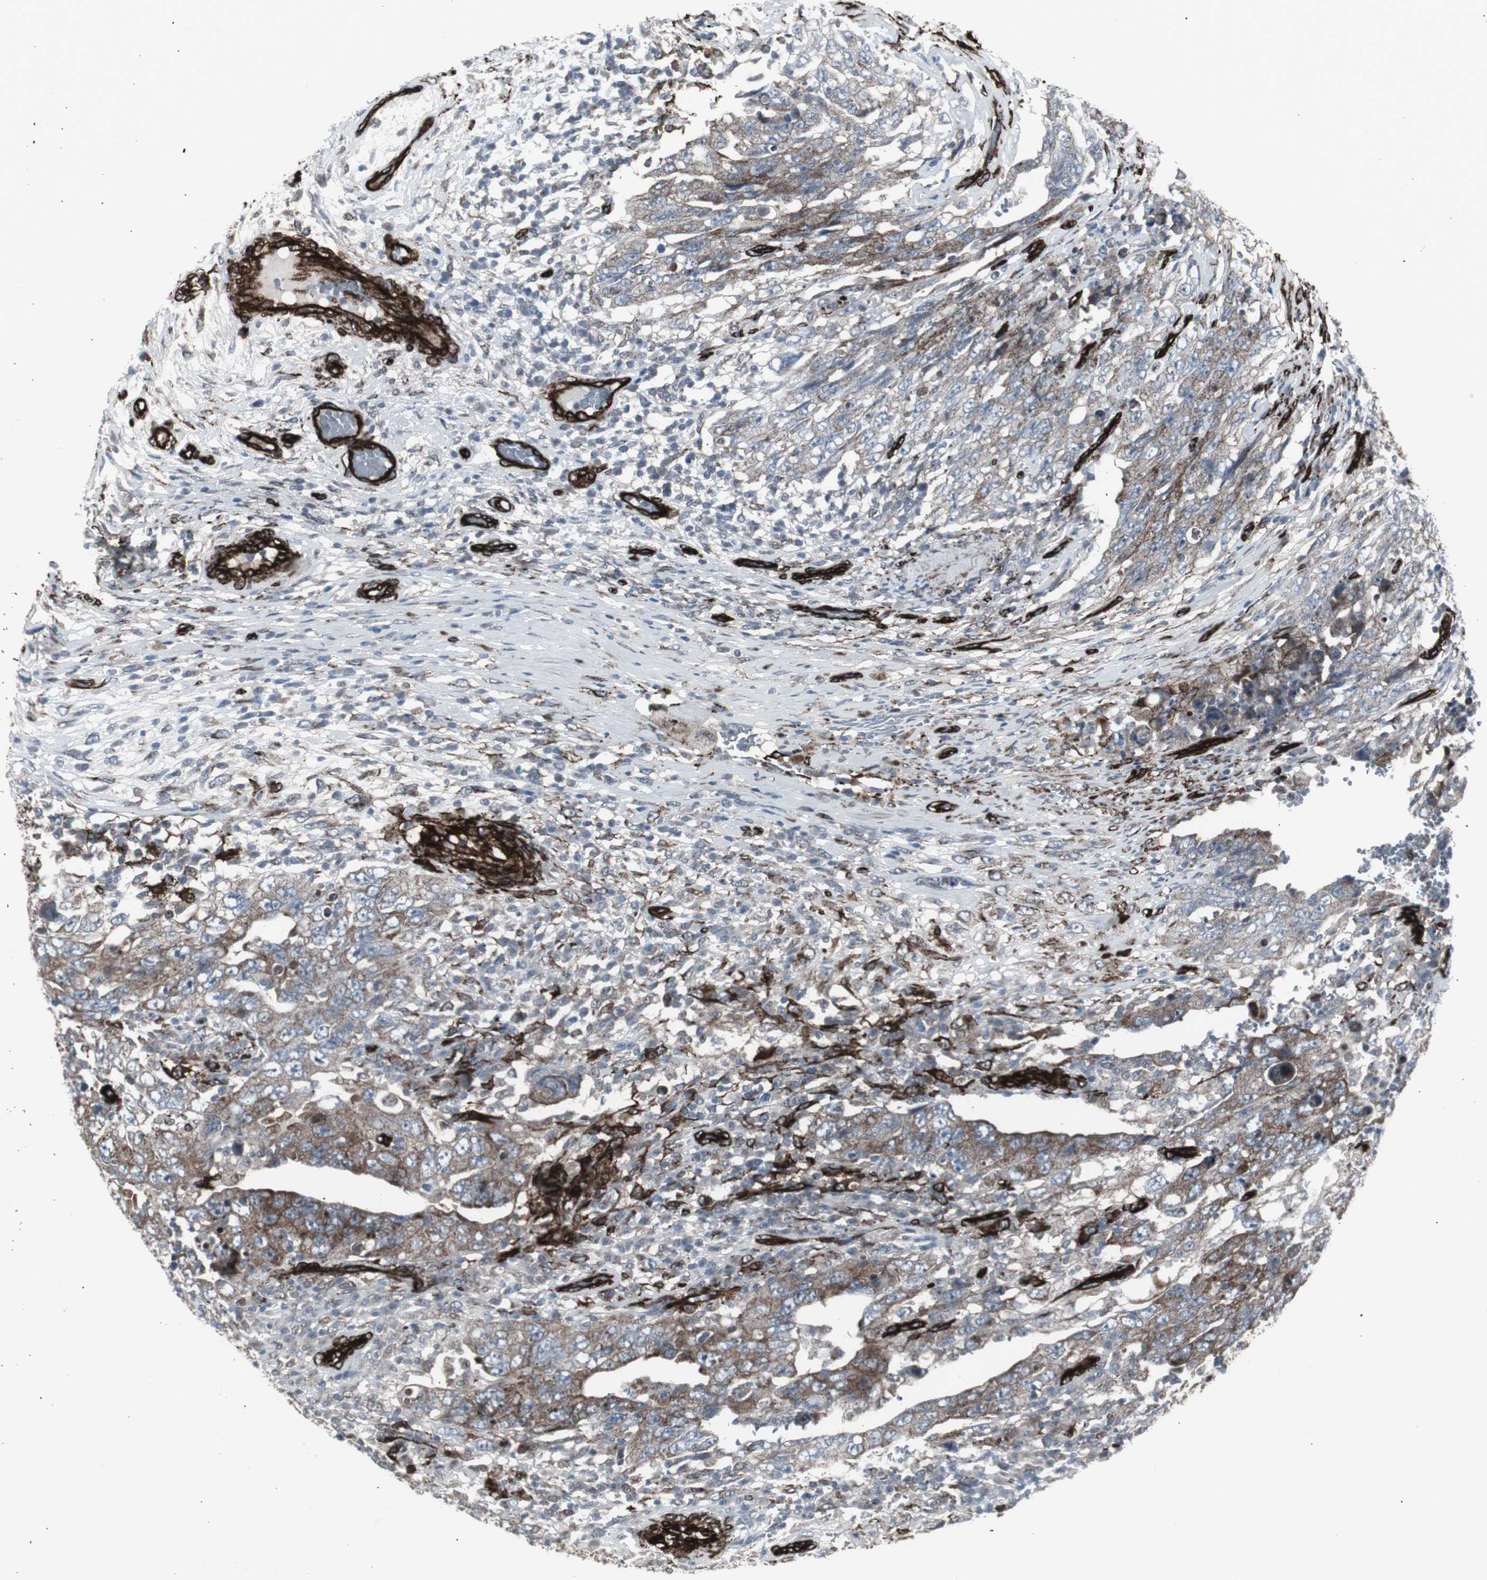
{"staining": {"intensity": "weak", "quantity": "25%-75%", "location": "cytoplasmic/membranous"}, "tissue": "testis cancer", "cell_type": "Tumor cells", "image_type": "cancer", "snomed": [{"axis": "morphology", "description": "Carcinoma, Embryonal, NOS"}, {"axis": "topography", "description": "Testis"}], "caption": "A brown stain shows weak cytoplasmic/membranous staining of a protein in embryonal carcinoma (testis) tumor cells.", "gene": "PDGFA", "patient": {"sex": "male", "age": 26}}